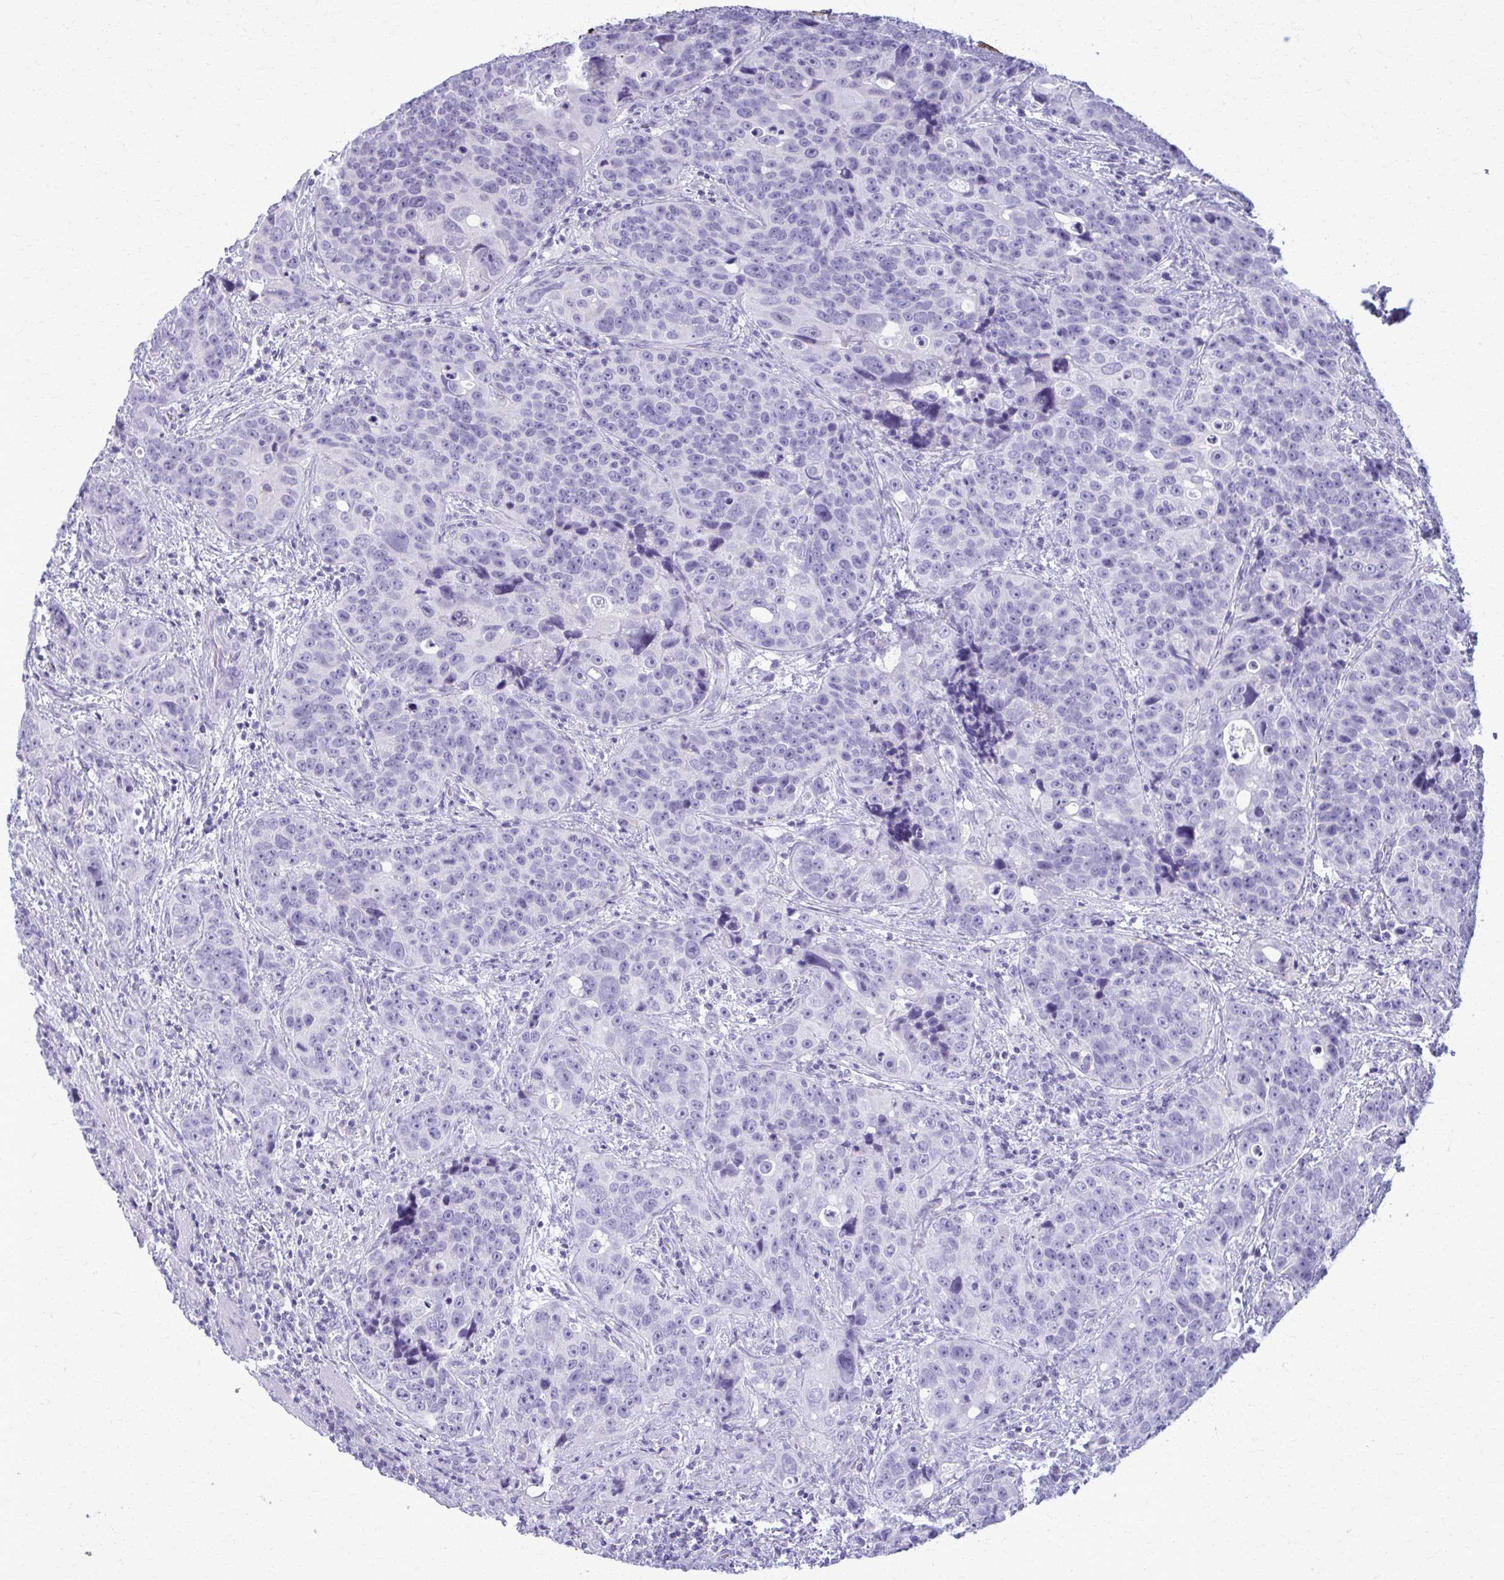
{"staining": {"intensity": "negative", "quantity": "none", "location": "none"}, "tissue": "urothelial cancer", "cell_type": "Tumor cells", "image_type": "cancer", "snomed": [{"axis": "morphology", "description": "Urothelial carcinoma, NOS"}, {"axis": "topography", "description": "Urinary bladder"}], "caption": "High magnification brightfield microscopy of transitional cell carcinoma stained with DAB (brown) and counterstained with hematoxylin (blue): tumor cells show no significant positivity.", "gene": "ACSM2B", "patient": {"sex": "male", "age": 52}}